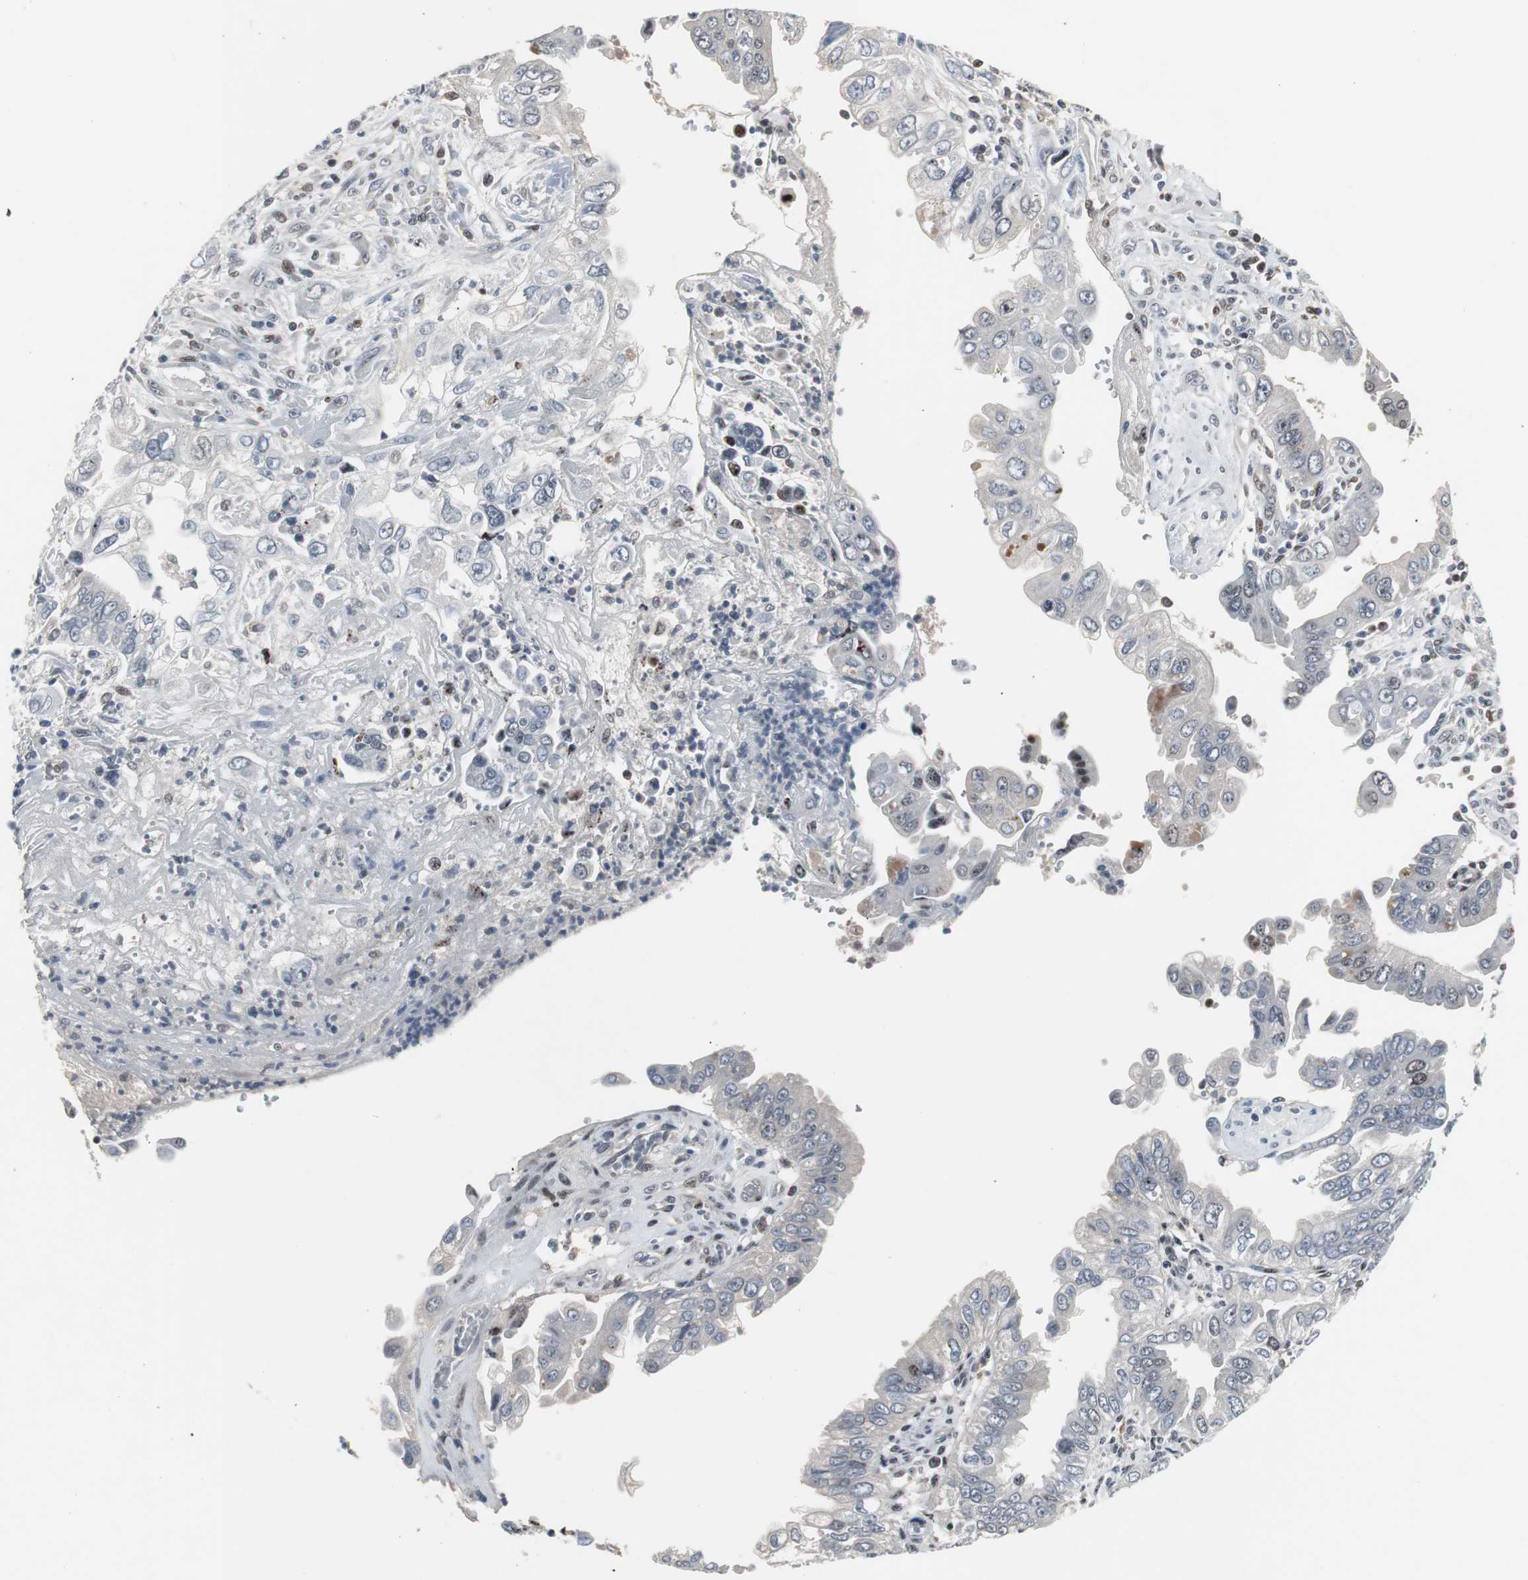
{"staining": {"intensity": "negative", "quantity": "none", "location": "none"}, "tissue": "pancreatic cancer", "cell_type": "Tumor cells", "image_type": "cancer", "snomed": [{"axis": "morphology", "description": "Normal tissue, NOS"}, {"axis": "topography", "description": "Lymph node"}], "caption": "High magnification brightfield microscopy of pancreatic cancer stained with DAB (brown) and counterstained with hematoxylin (blue): tumor cells show no significant expression. (DAB immunohistochemistry visualized using brightfield microscopy, high magnification).", "gene": "GRK2", "patient": {"sex": "male", "age": 50}}